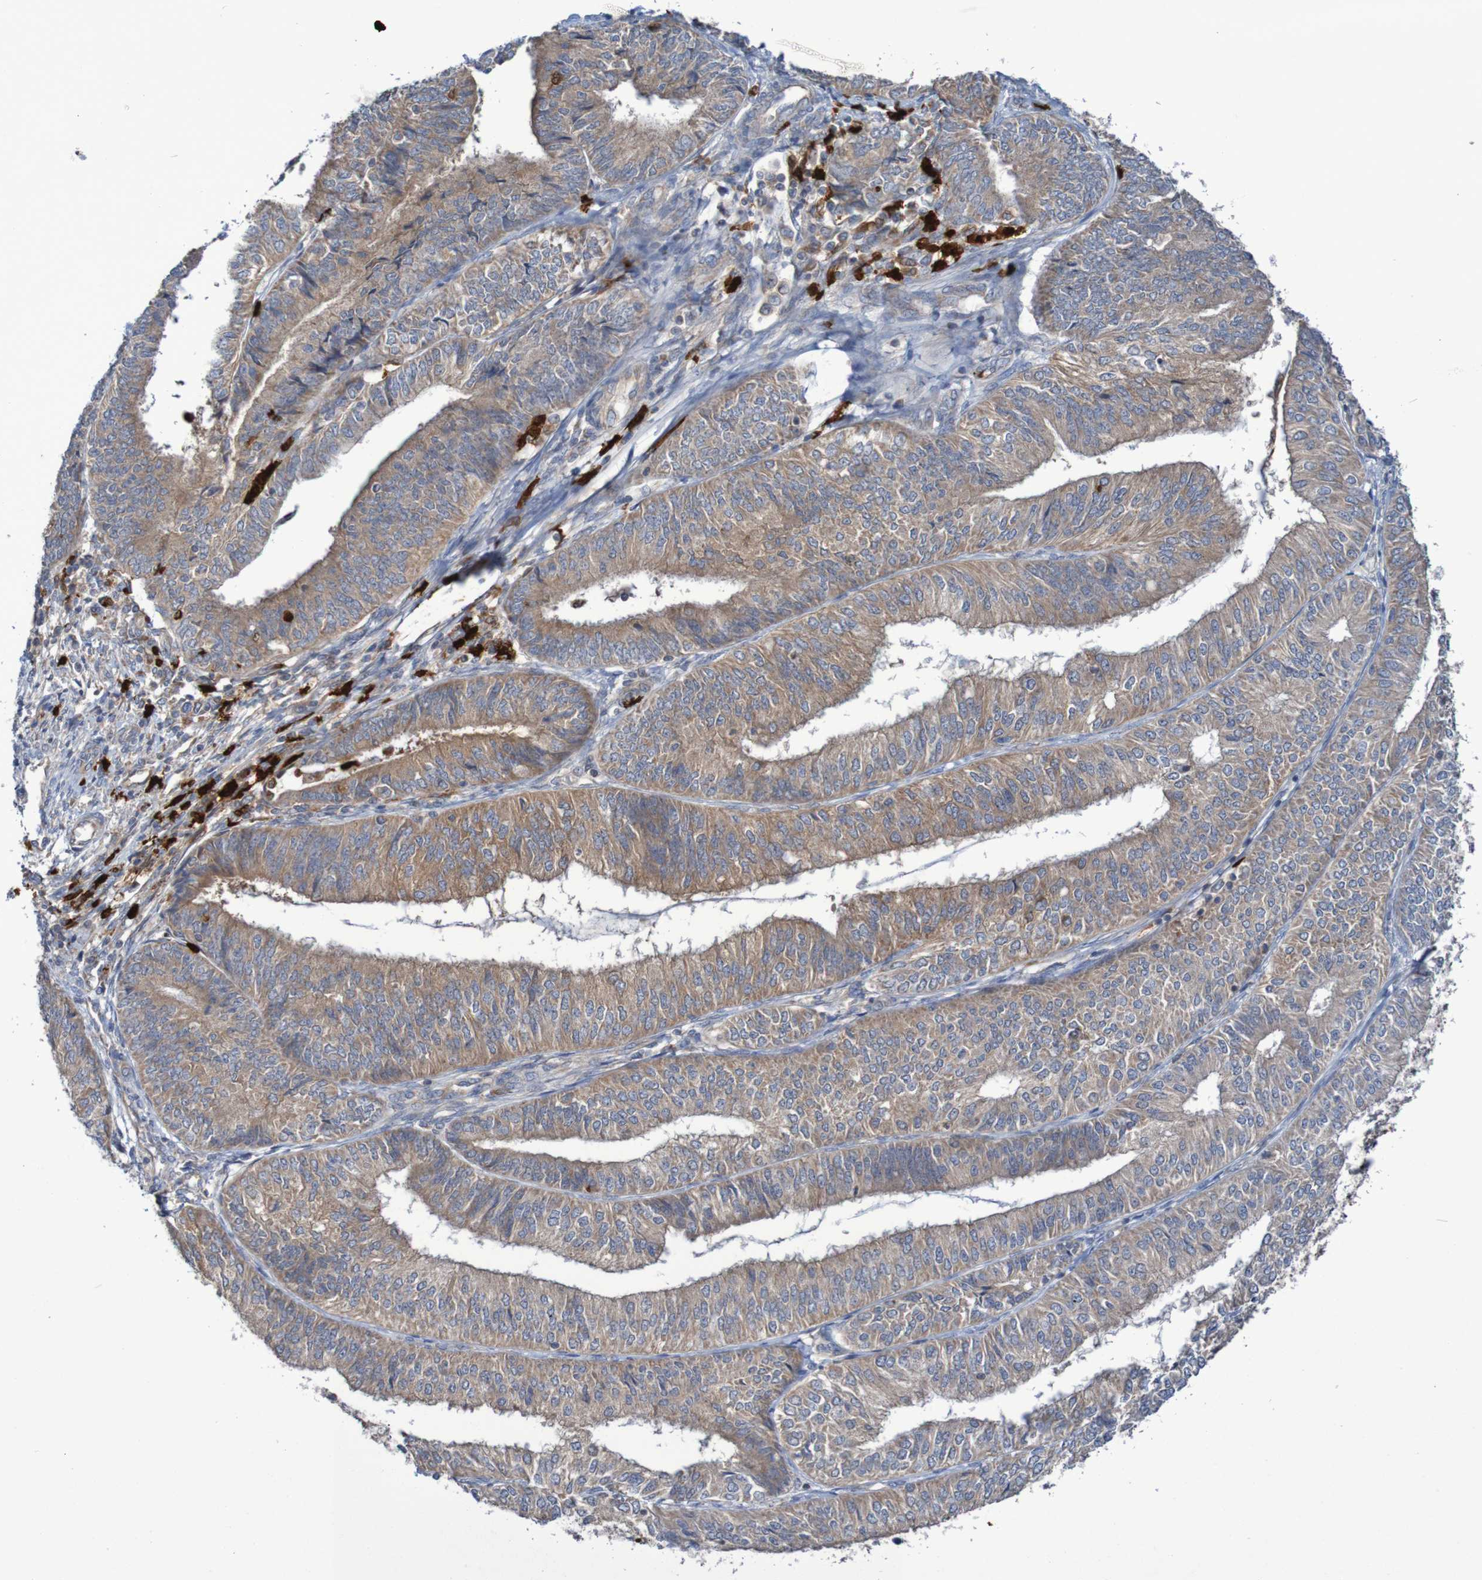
{"staining": {"intensity": "moderate", "quantity": ">75%", "location": "cytoplasmic/membranous"}, "tissue": "endometrial cancer", "cell_type": "Tumor cells", "image_type": "cancer", "snomed": [{"axis": "morphology", "description": "Adenocarcinoma, NOS"}, {"axis": "topography", "description": "Endometrium"}], "caption": "Human endometrial cancer (adenocarcinoma) stained for a protein (brown) exhibits moderate cytoplasmic/membranous positive expression in approximately >75% of tumor cells.", "gene": "PARP4", "patient": {"sex": "female", "age": 58}}